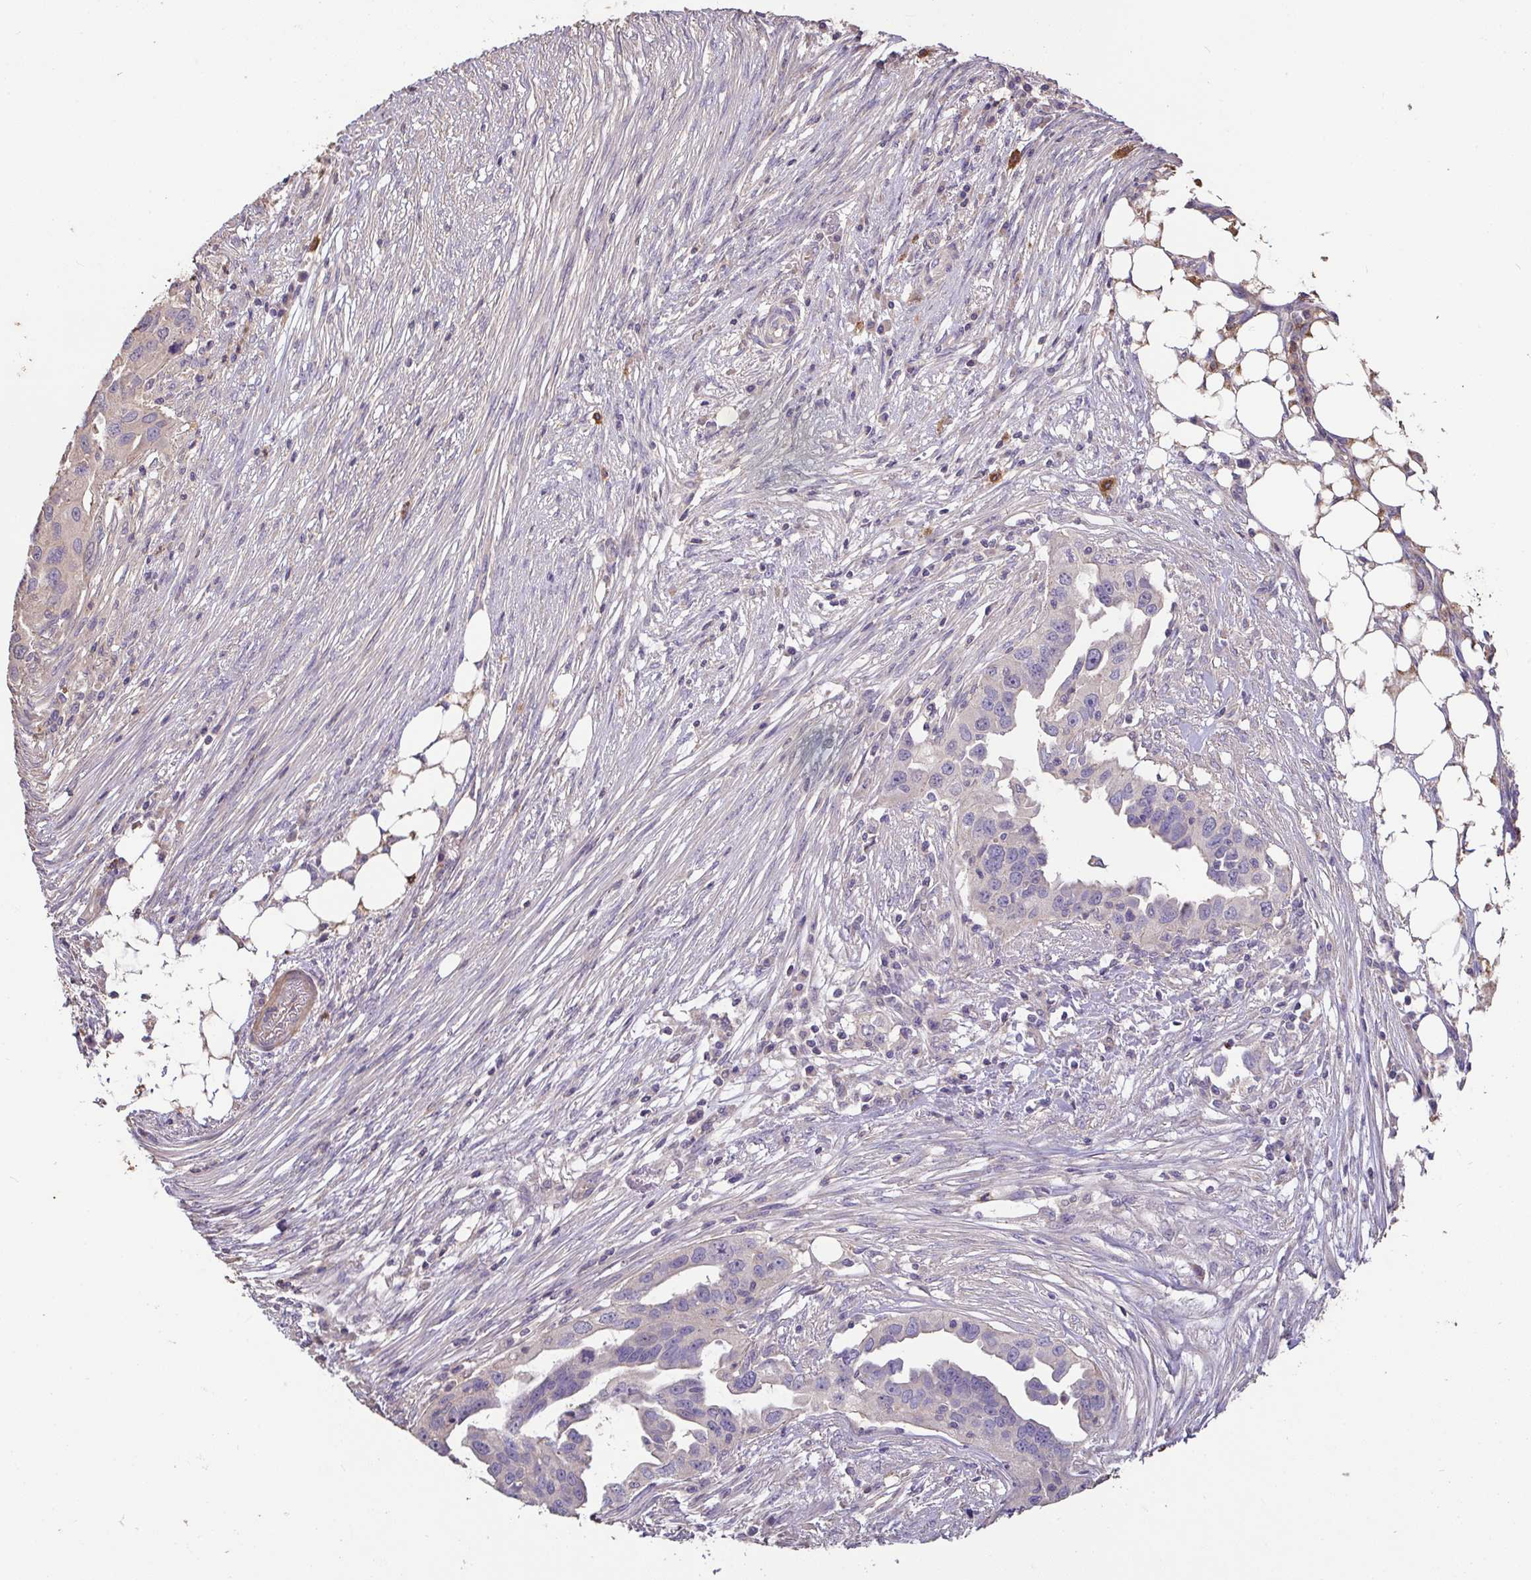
{"staining": {"intensity": "negative", "quantity": "none", "location": "none"}, "tissue": "ovarian cancer", "cell_type": "Tumor cells", "image_type": "cancer", "snomed": [{"axis": "morphology", "description": "Carcinoma, endometroid"}, {"axis": "morphology", "description": "Cystadenocarcinoma, serous, NOS"}, {"axis": "topography", "description": "Ovary"}], "caption": "IHC image of ovarian cancer stained for a protein (brown), which demonstrates no staining in tumor cells. (DAB IHC visualized using brightfield microscopy, high magnification).", "gene": "FCER1A", "patient": {"sex": "female", "age": 45}}